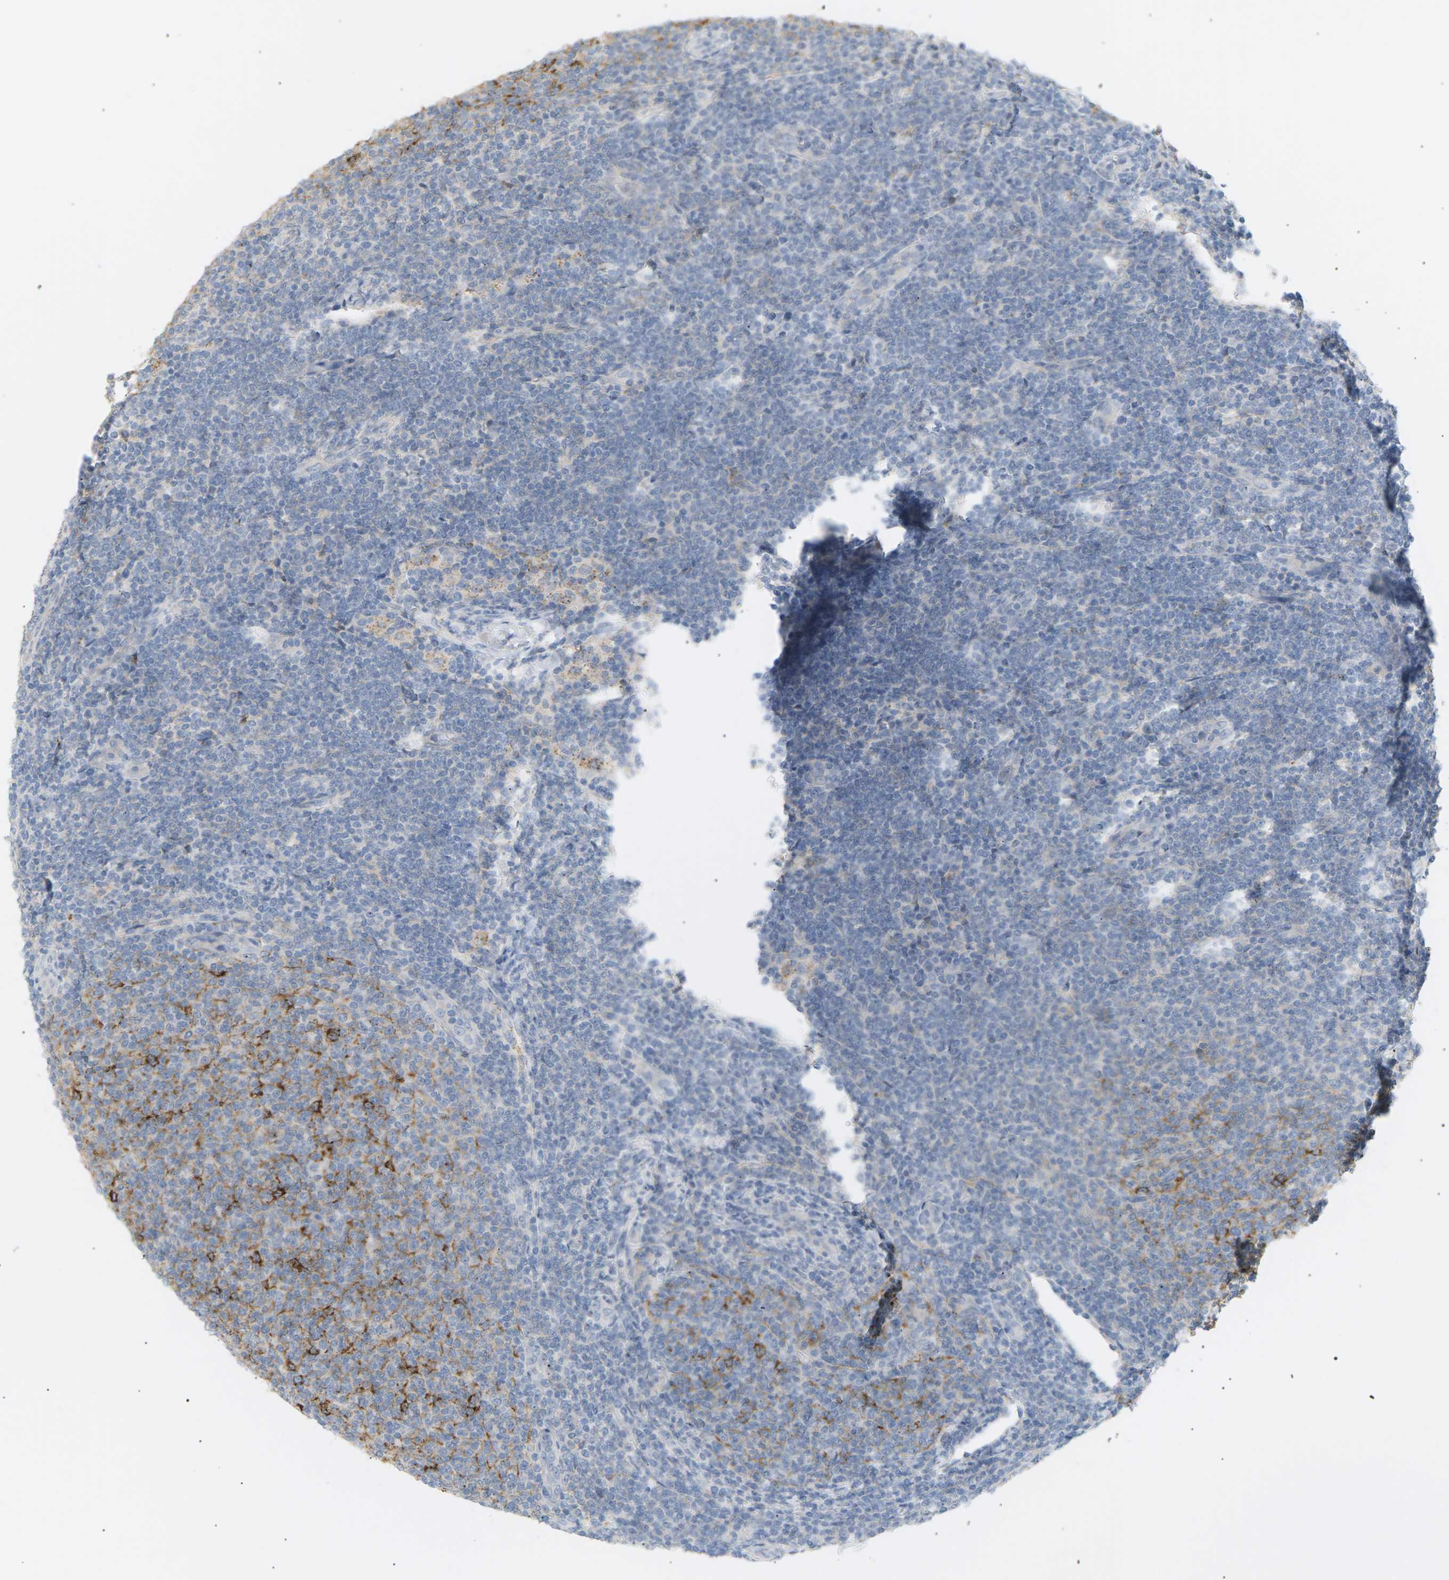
{"staining": {"intensity": "moderate", "quantity": "25%-75%", "location": "cytoplasmic/membranous"}, "tissue": "lymphoma", "cell_type": "Tumor cells", "image_type": "cancer", "snomed": [{"axis": "morphology", "description": "Malignant lymphoma, non-Hodgkin's type, Low grade"}, {"axis": "topography", "description": "Lymph node"}], "caption": "A high-resolution image shows immunohistochemistry (IHC) staining of lymphoma, which reveals moderate cytoplasmic/membranous positivity in about 25%-75% of tumor cells. The protein is stained brown, and the nuclei are stained in blue (DAB (3,3'-diaminobenzidine) IHC with brightfield microscopy, high magnification).", "gene": "CLU", "patient": {"sex": "male", "age": 66}}